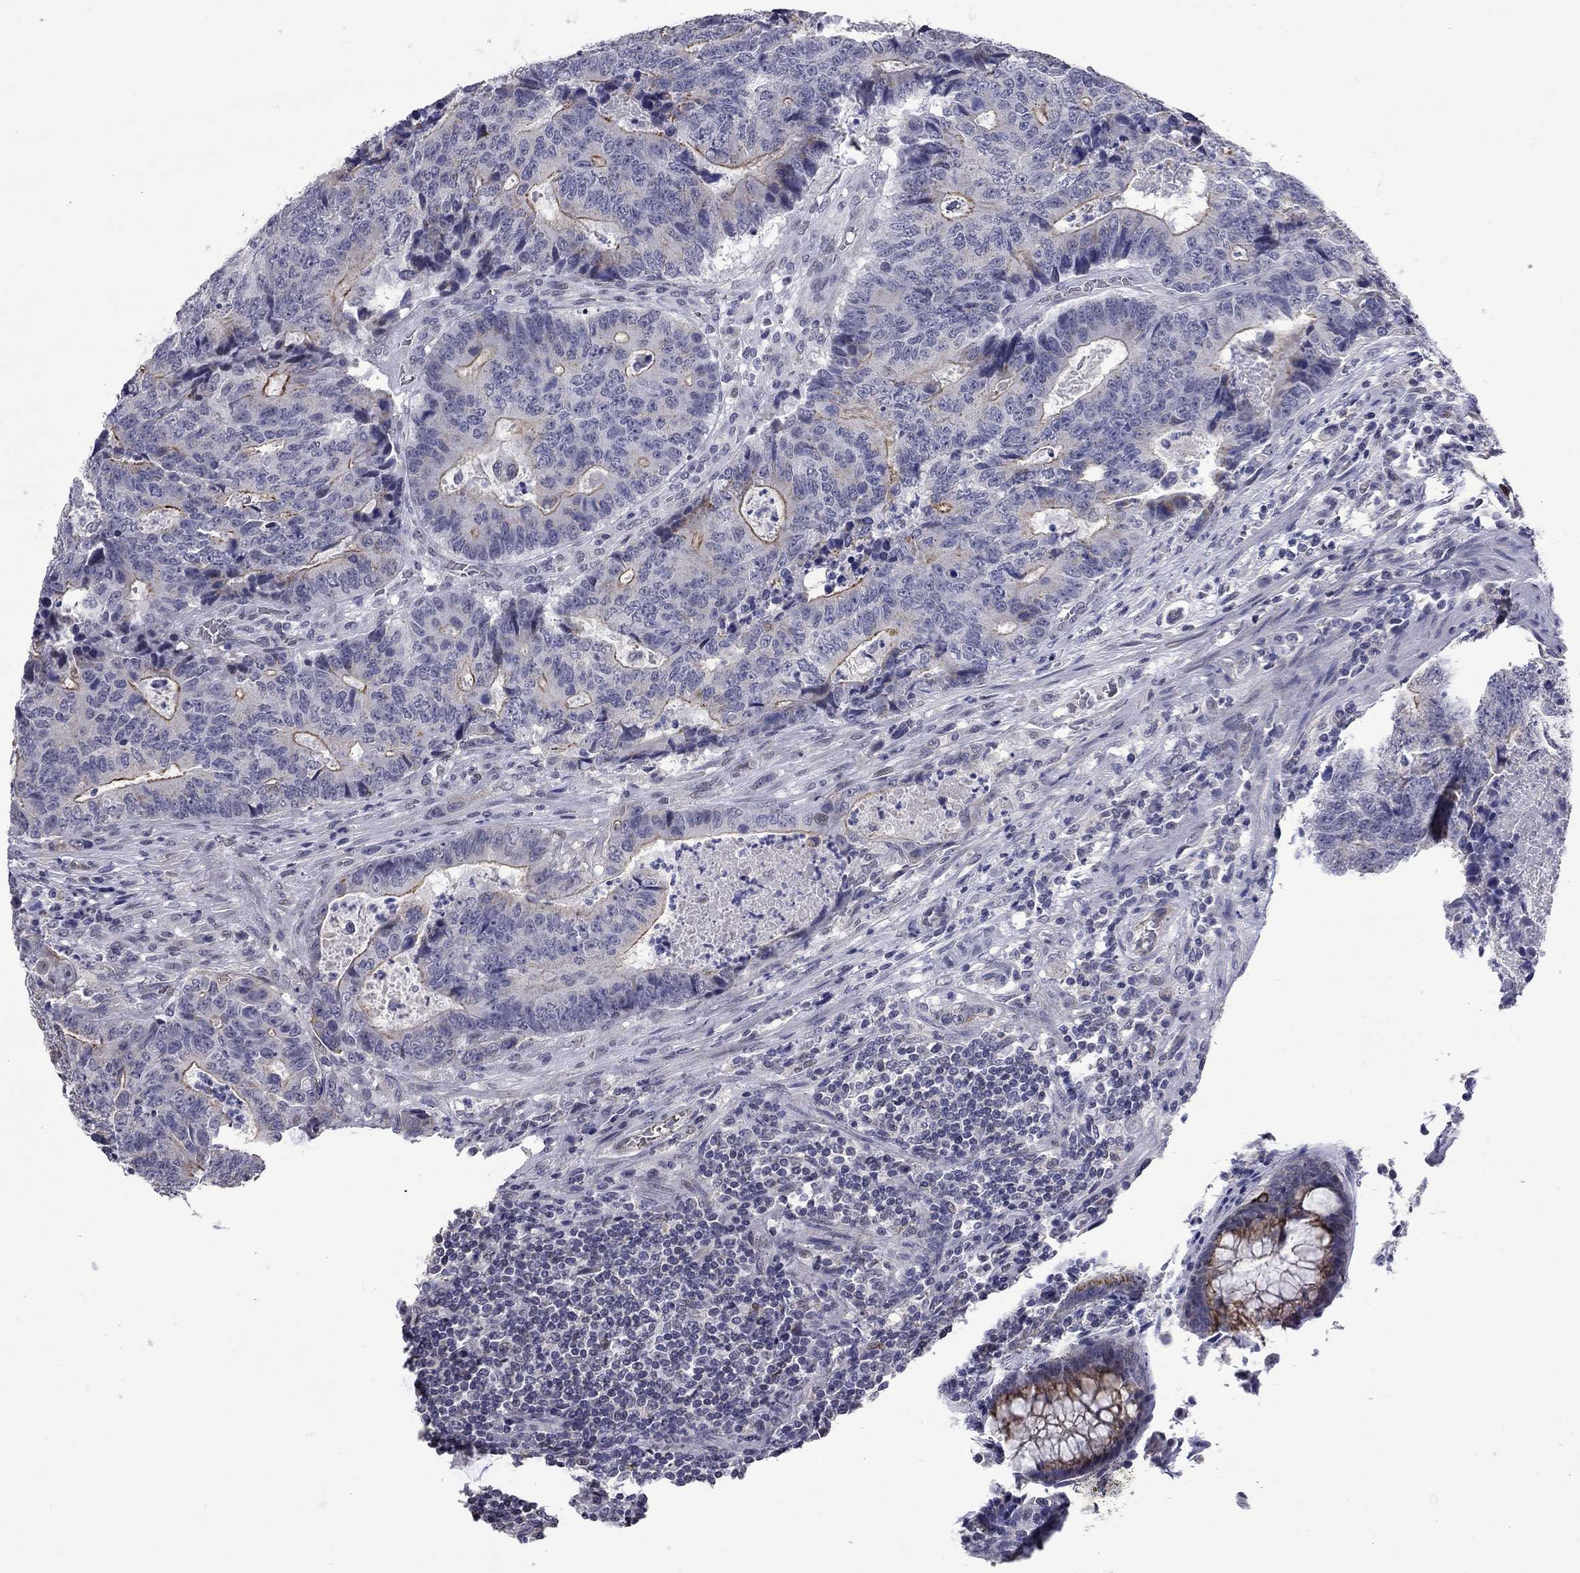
{"staining": {"intensity": "strong", "quantity": "<25%", "location": "cytoplasmic/membranous"}, "tissue": "colorectal cancer", "cell_type": "Tumor cells", "image_type": "cancer", "snomed": [{"axis": "morphology", "description": "Adenocarcinoma, NOS"}, {"axis": "topography", "description": "Colon"}], "caption": "Adenocarcinoma (colorectal) stained with immunohistochemistry exhibits strong cytoplasmic/membranous expression in approximately <25% of tumor cells. (Stains: DAB in brown, nuclei in blue, Microscopy: brightfield microscopy at high magnification).", "gene": "HTR4", "patient": {"sex": "female", "age": 48}}